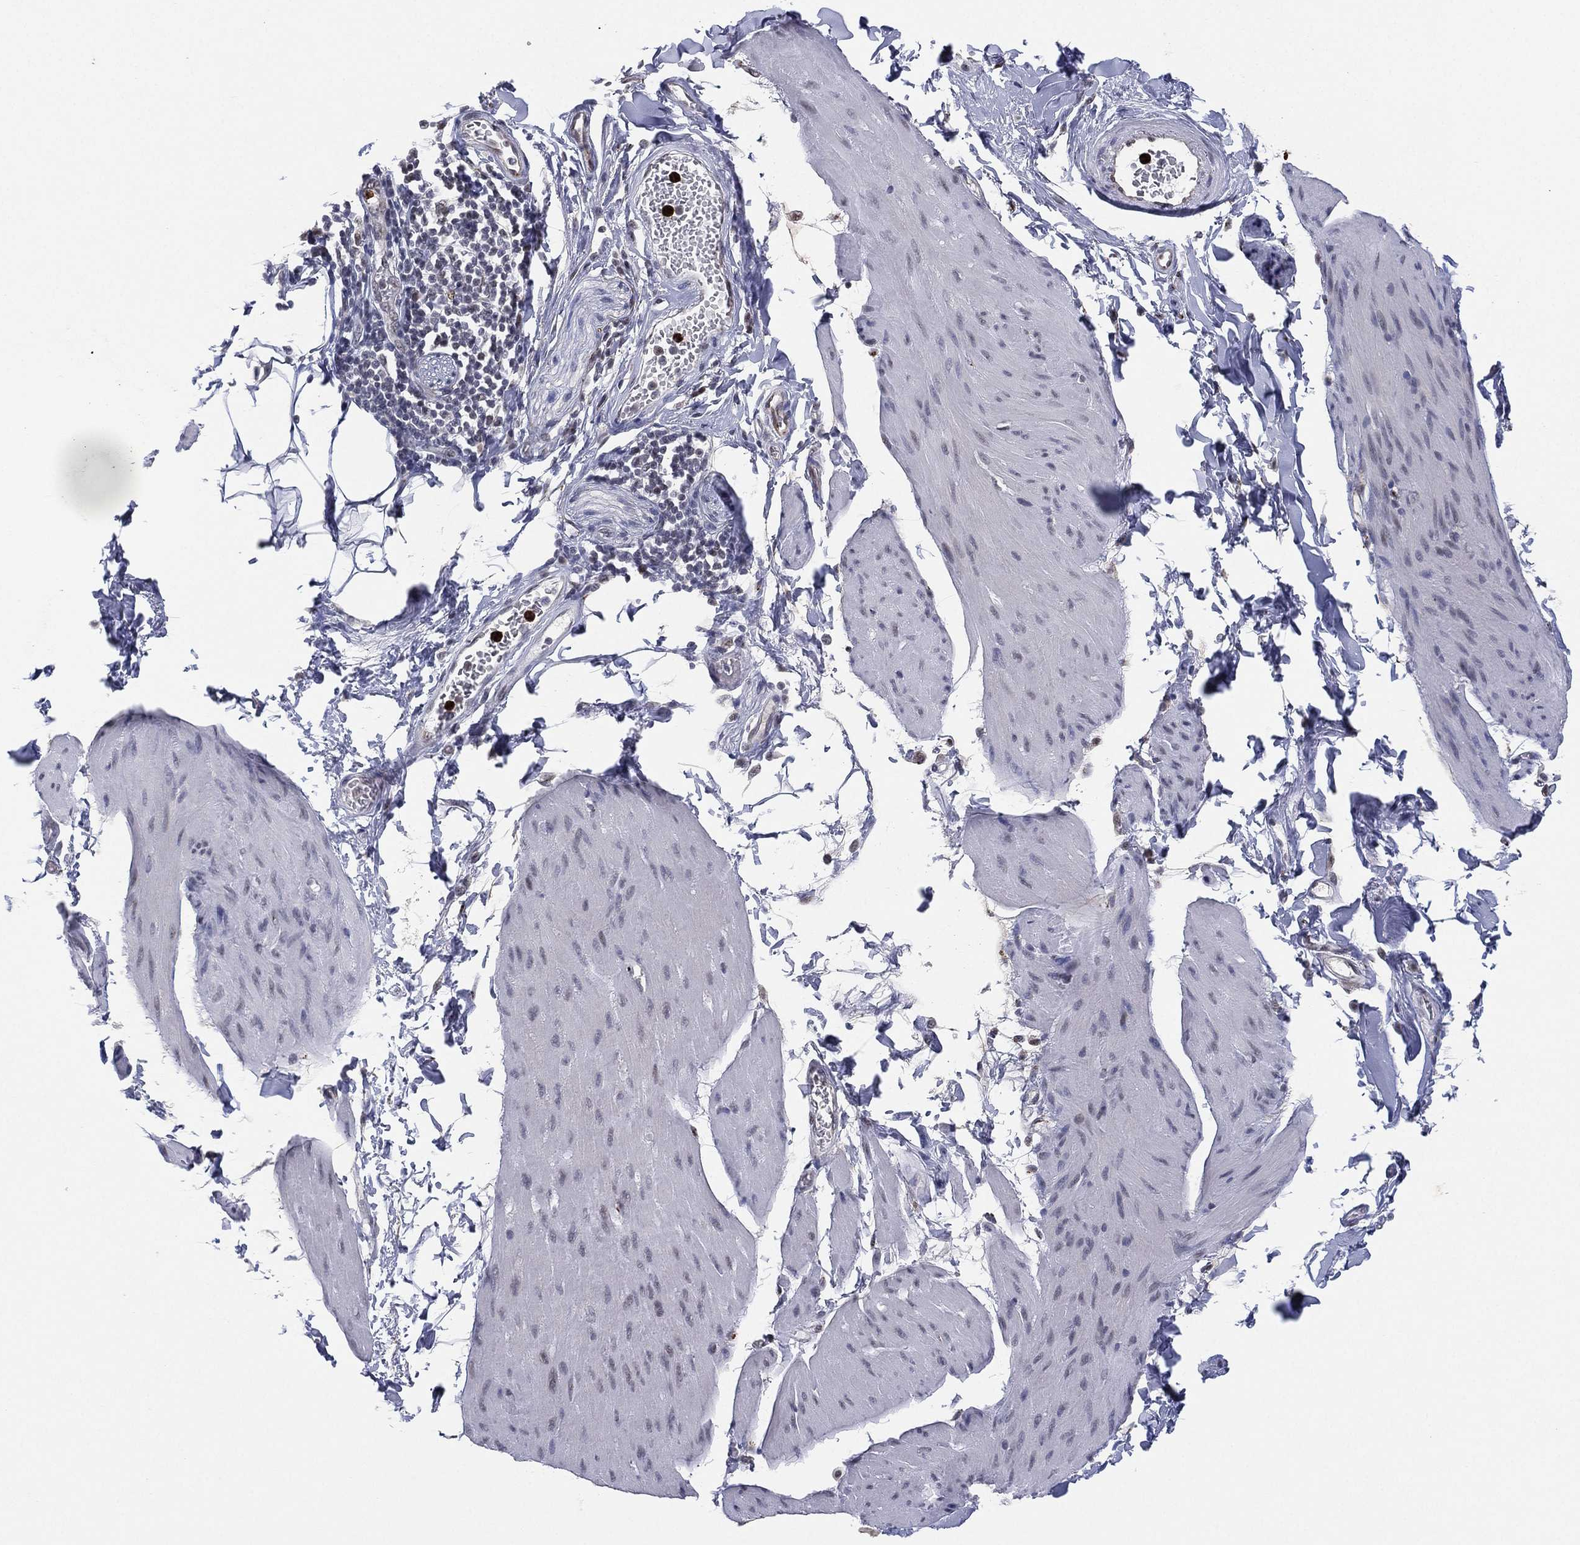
{"staining": {"intensity": "negative", "quantity": "none", "location": "none"}, "tissue": "smooth muscle", "cell_type": "Smooth muscle cells", "image_type": "normal", "snomed": [{"axis": "morphology", "description": "Normal tissue, NOS"}, {"axis": "topography", "description": "Adipose tissue"}, {"axis": "topography", "description": "Smooth muscle"}, {"axis": "topography", "description": "Peripheral nerve tissue"}], "caption": "Protein analysis of unremarkable smooth muscle displays no significant staining in smooth muscle cells. The staining was performed using DAB (3,3'-diaminobenzidine) to visualize the protein expression in brown, while the nuclei were stained in blue with hematoxylin (Magnification: 20x).", "gene": "CD177", "patient": {"sex": "male", "age": 83}}